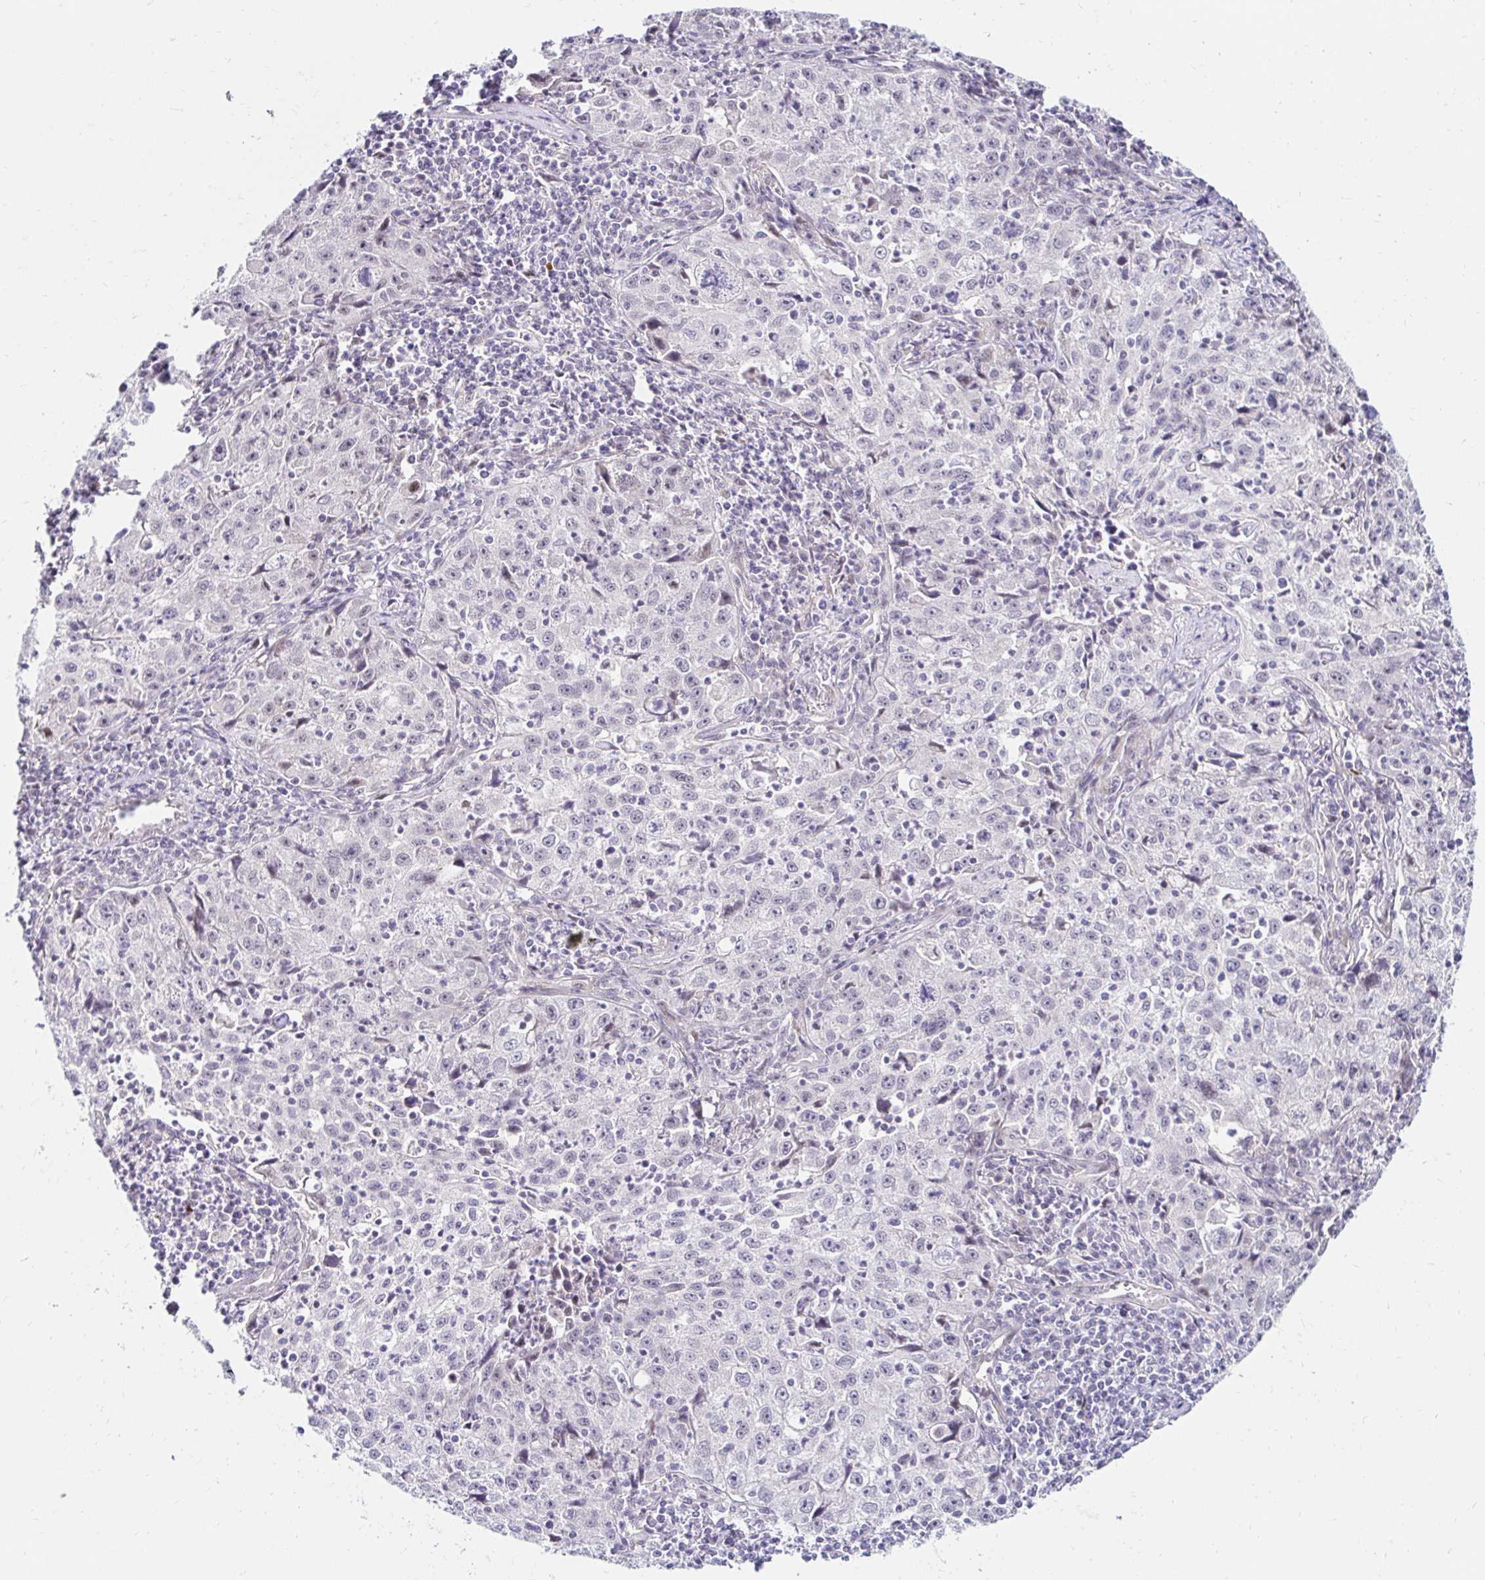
{"staining": {"intensity": "negative", "quantity": "none", "location": "none"}, "tissue": "lung cancer", "cell_type": "Tumor cells", "image_type": "cancer", "snomed": [{"axis": "morphology", "description": "Squamous cell carcinoma, NOS"}, {"axis": "topography", "description": "Lung"}], "caption": "A micrograph of lung cancer stained for a protein displays no brown staining in tumor cells.", "gene": "GUCY1A1", "patient": {"sex": "male", "age": 71}}